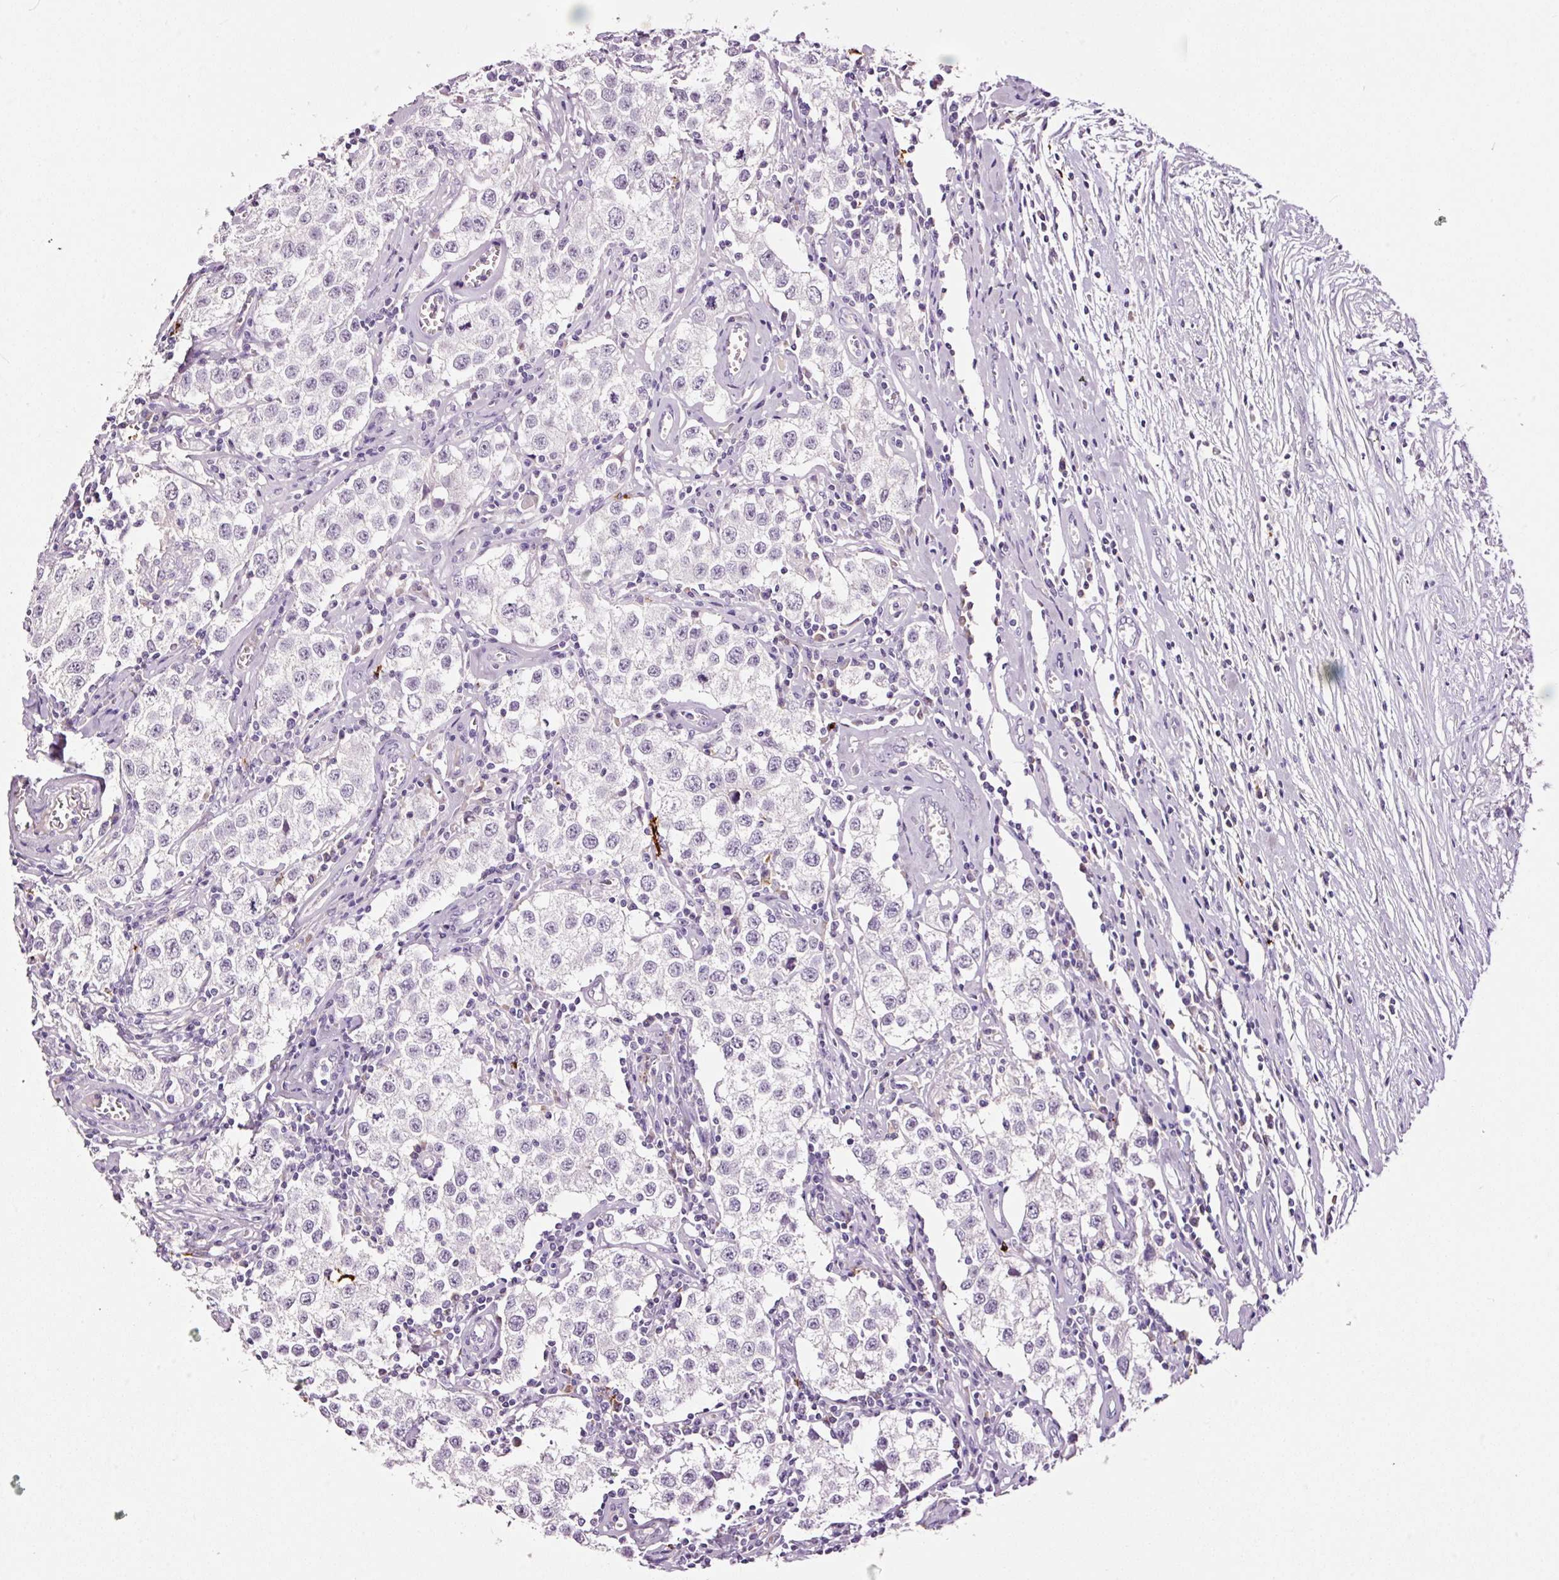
{"staining": {"intensity": "negative", "quantity": "none", "location": "none"}, "tissue": "testis cancer", "cell_type": "Tumor cells", "image_type": "cancer", "snomed": [{"axis": "morphology", "description": "Seminoma, NOS"}, {"axis": "morphology", "description": "Carcinoma, Embryonal, NOS"}, {"axis": "topography", "description": "Testis"}], "caption": "This is a image of IHC staining of embryonal carcinoma (testis), which shows no positivity in tumor cells. Brightfield microscopy of immunohistochemistry (IHC) stained with DAB (brown) and hematoxylin (blue), captured at high magnification.", "gene": "LAMP3", "patient": {"sex": "male", "age": 43}}